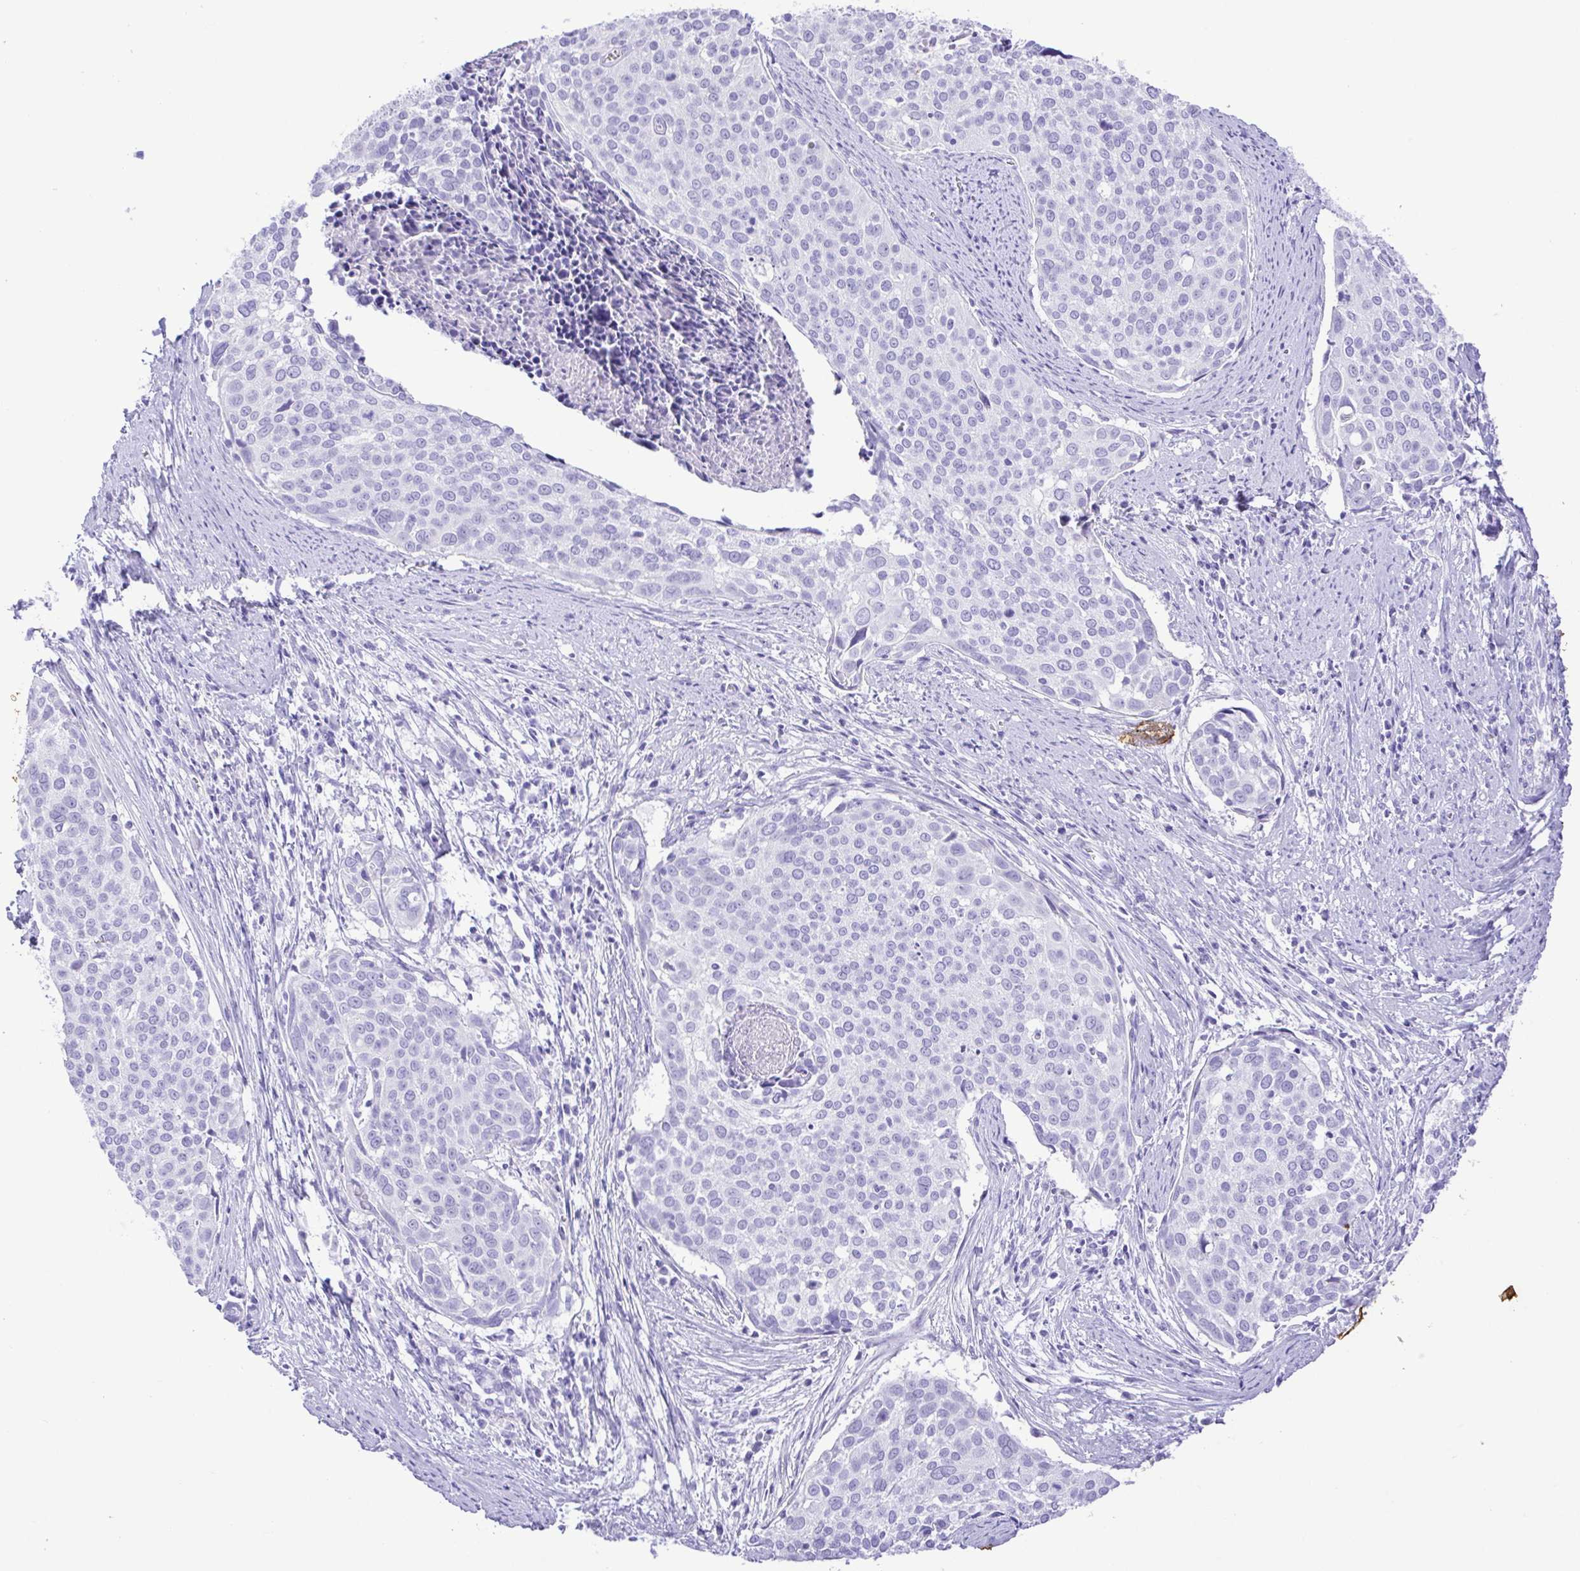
{"staining": {"intensity": "negative", "quantity": "none", "location": "none"}, "tissue": "cervical cancer", "cell_type": "Tumor cells", "image_type": "cancer", "snomed": [{"axis": "morphology", "description": "Squamous cell carcinoma, NOS"}, {"axis": "topography", "description": "Cervix"}], "caption": "The photomicrograph shows no staining of tumor cells in squamous cell carcinoma (cervical).", "gene": "CDSN", "patient": {"sex": "female", "age": 39}}